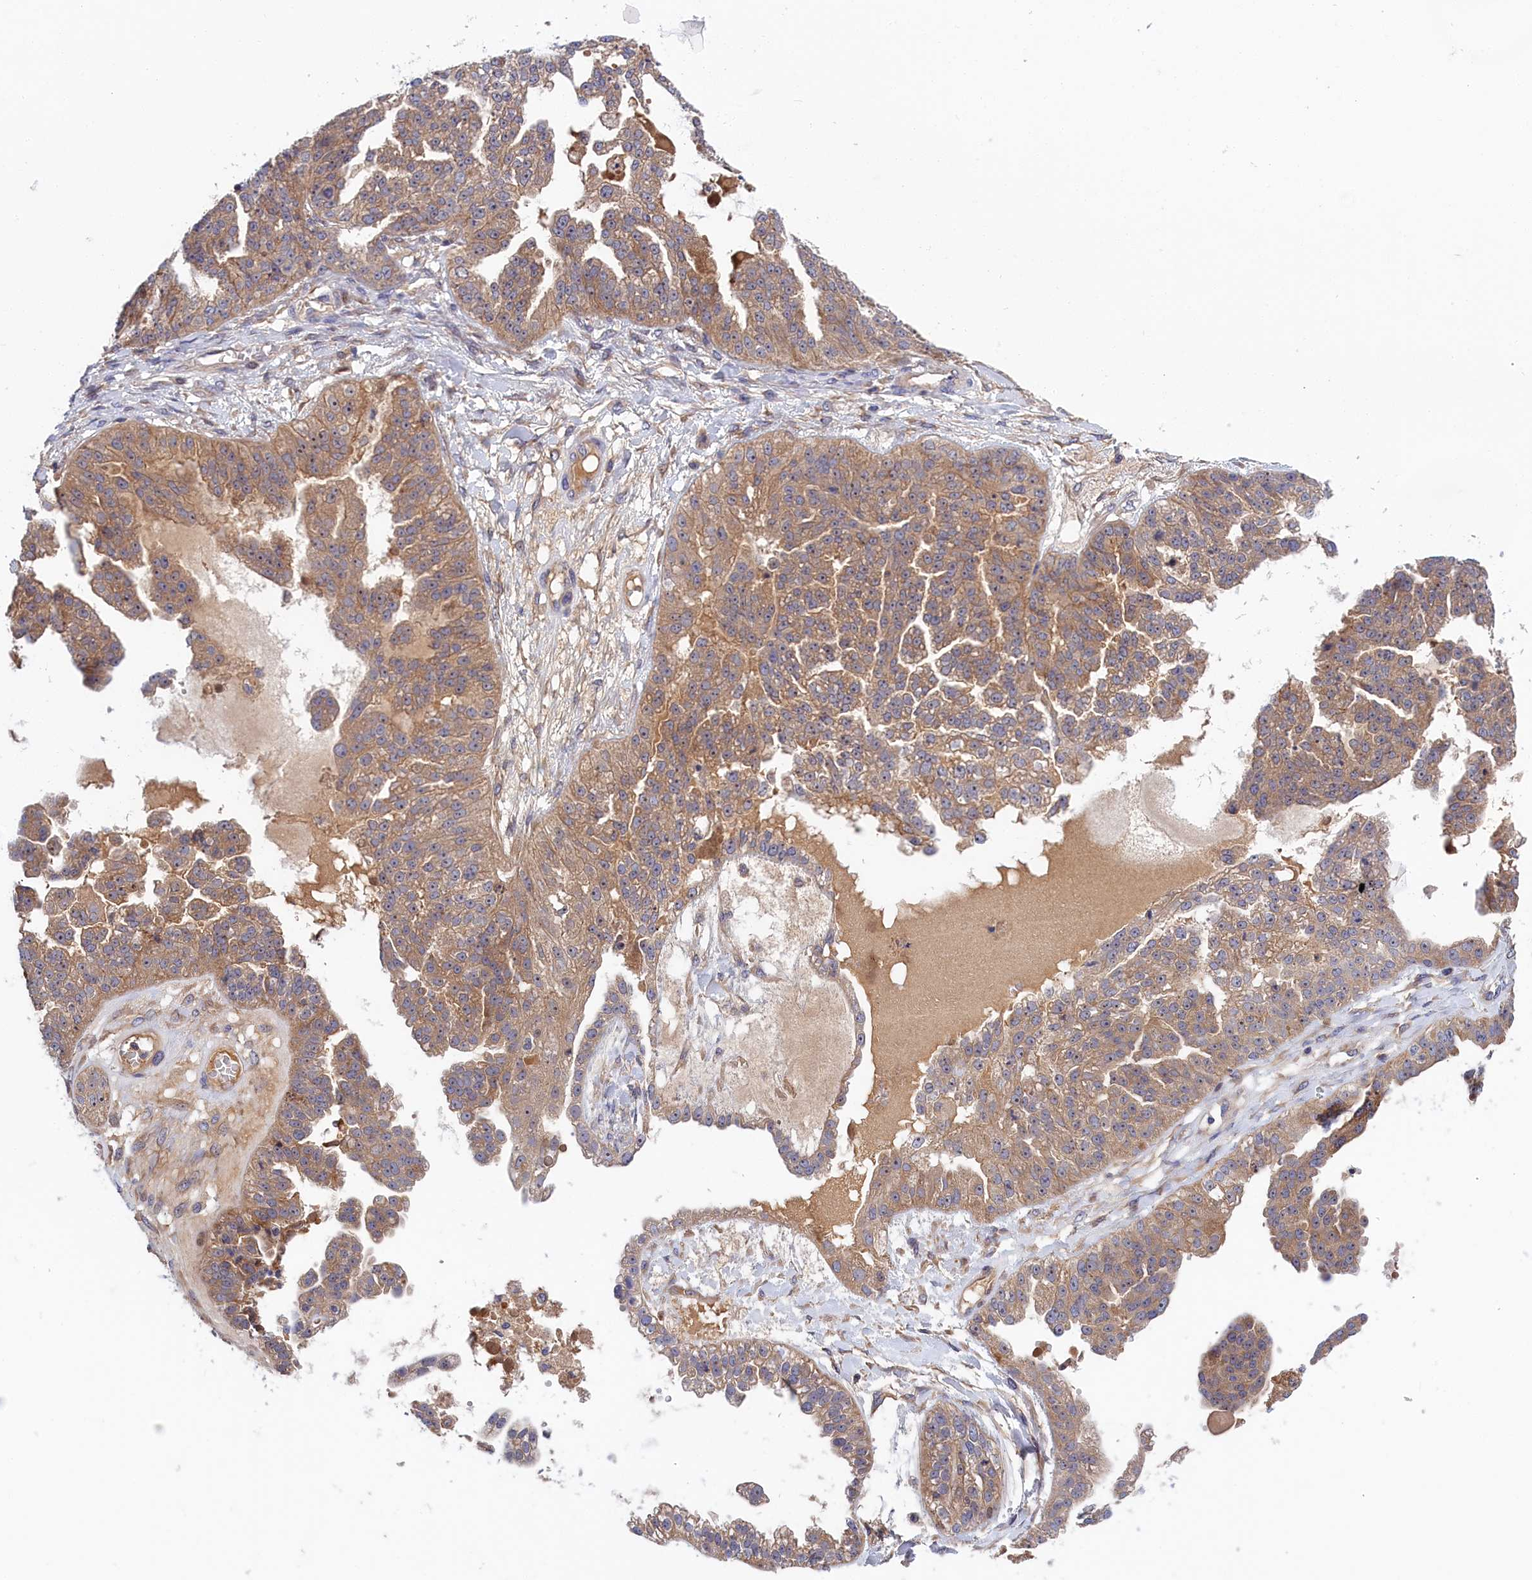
{"staining": {"intensity": "moderate", "quantity": ">75%", "location": "cytoplasmic/membranous"}, "tissue": "ovarian cancer", "cell_type": "Tumor cells", "image_type": "cancer", "snomed": [{"axis": "morphology", "description": "Cystadenocarcinoma, serous, NOS"}, {"axis": "topography", "description": "Ovary"}], "caption": "Approximately >75% of tumor cells in ovarian serous cystadenocarcinoma exhibit moderate cytoplasmic/membranous protein staining as visualized by brown immunohistochemical staining.", "gene": "CRACD", "patient": {"sex": "female", "age": 58}}